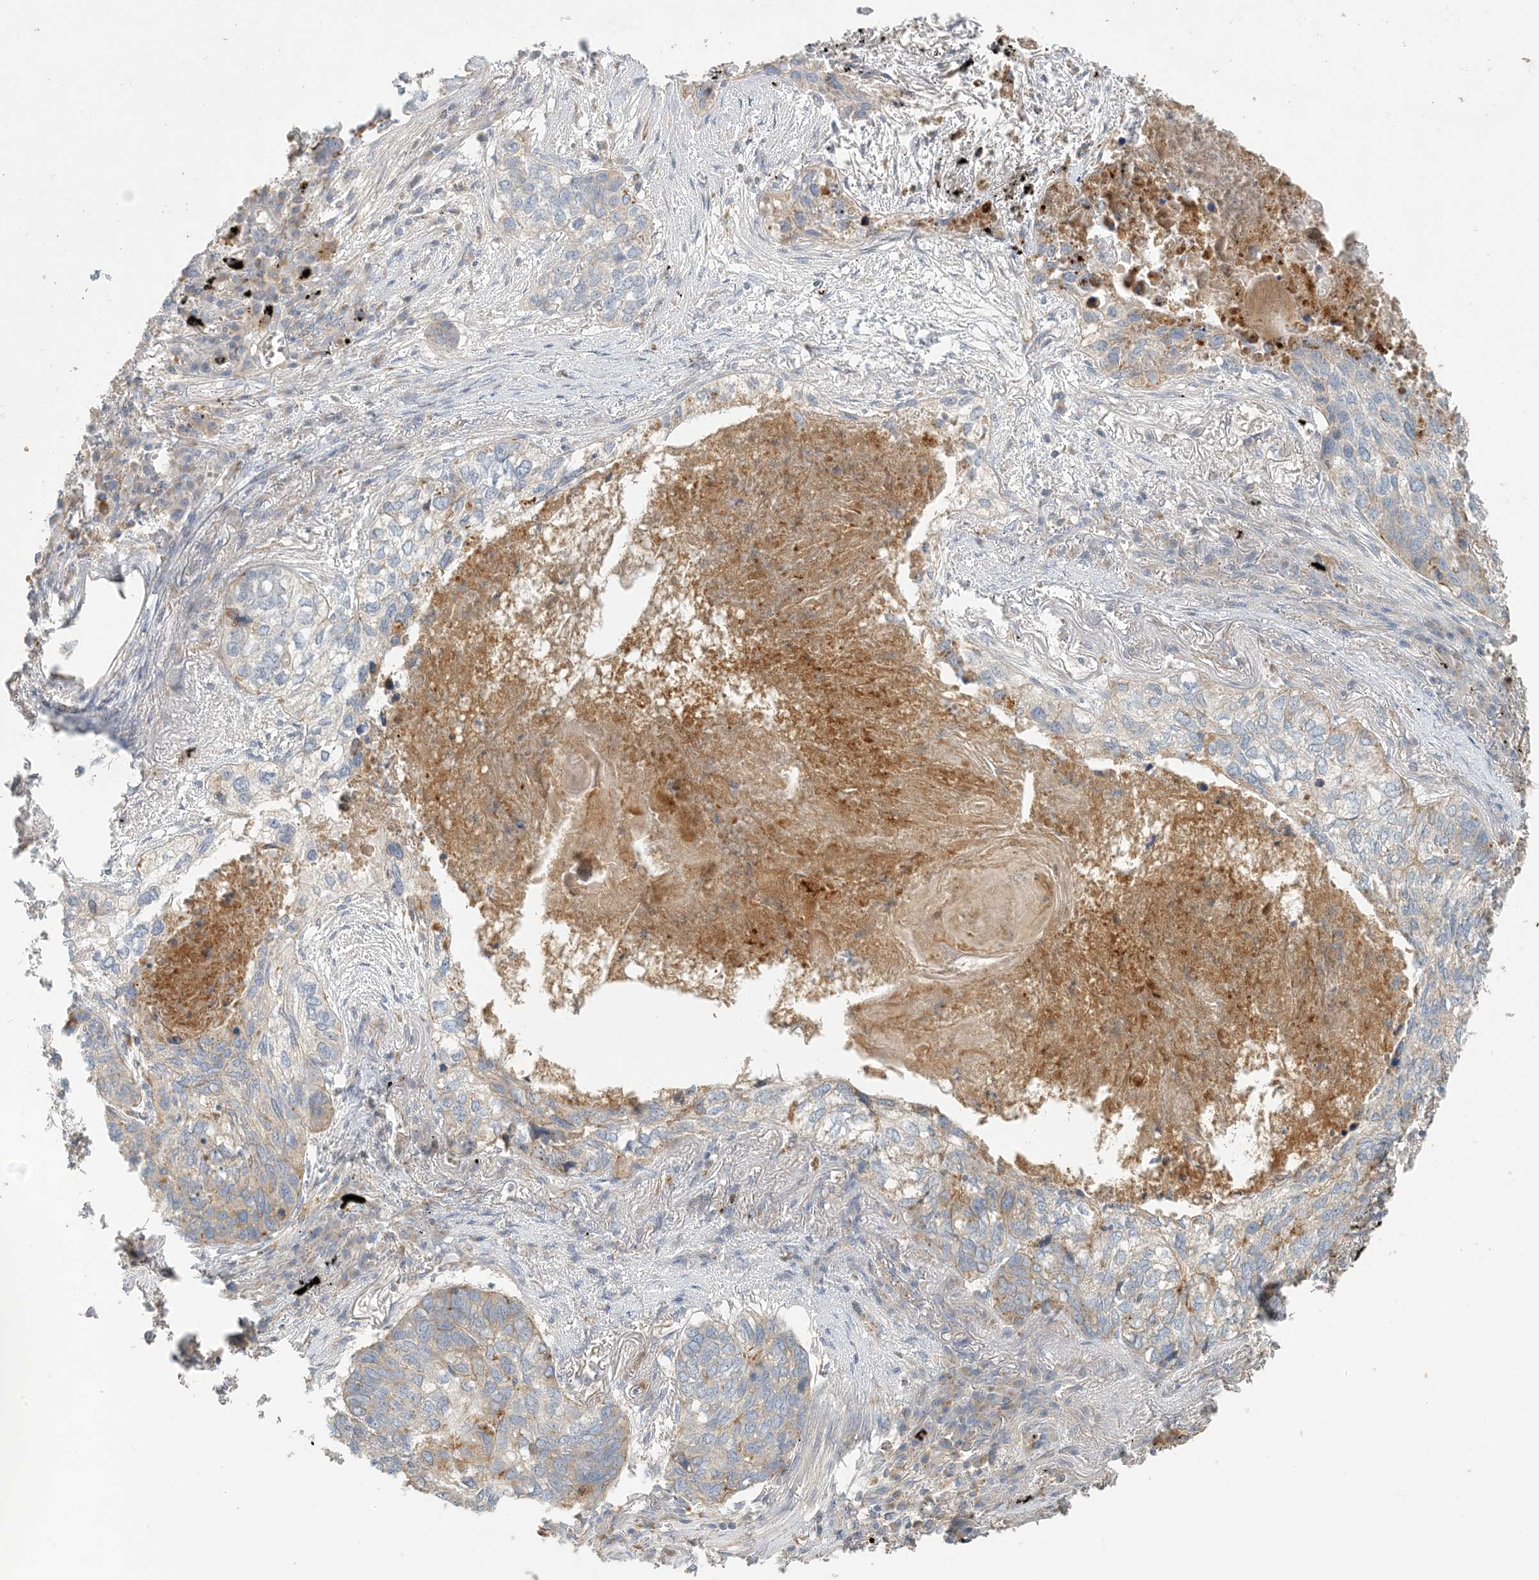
{"staining": {"intensity": "moderate", "quantity": "<25%", "location": "cytoplasmic/membranous"}, "tissue": "lung cancer", "cell_type": "Tumor cells", "image_type": "cancer", "snomed": [{"axis": "morphology", "description": "Squamous cell carcinoma, NOS"}, {"axis": "topography", "description": "Lung"}], "caption": "Immunohistochemistry (IHC) staining of squamous cell carcinoma (lung), which reveals low levels of moderate cytoplasmic/membranous positivity in approximately <25% of tumor cells indicating moderate cytoplasmic/membranous protein positivity. The staining was performed using DAB (3,3'-diaminobenzidine) (brown) for protein detection and nuclei were counterstained in hematoxylin (blue).", "gene": "SPPL2A", "patient": {"sex": "female", "age": 63}}